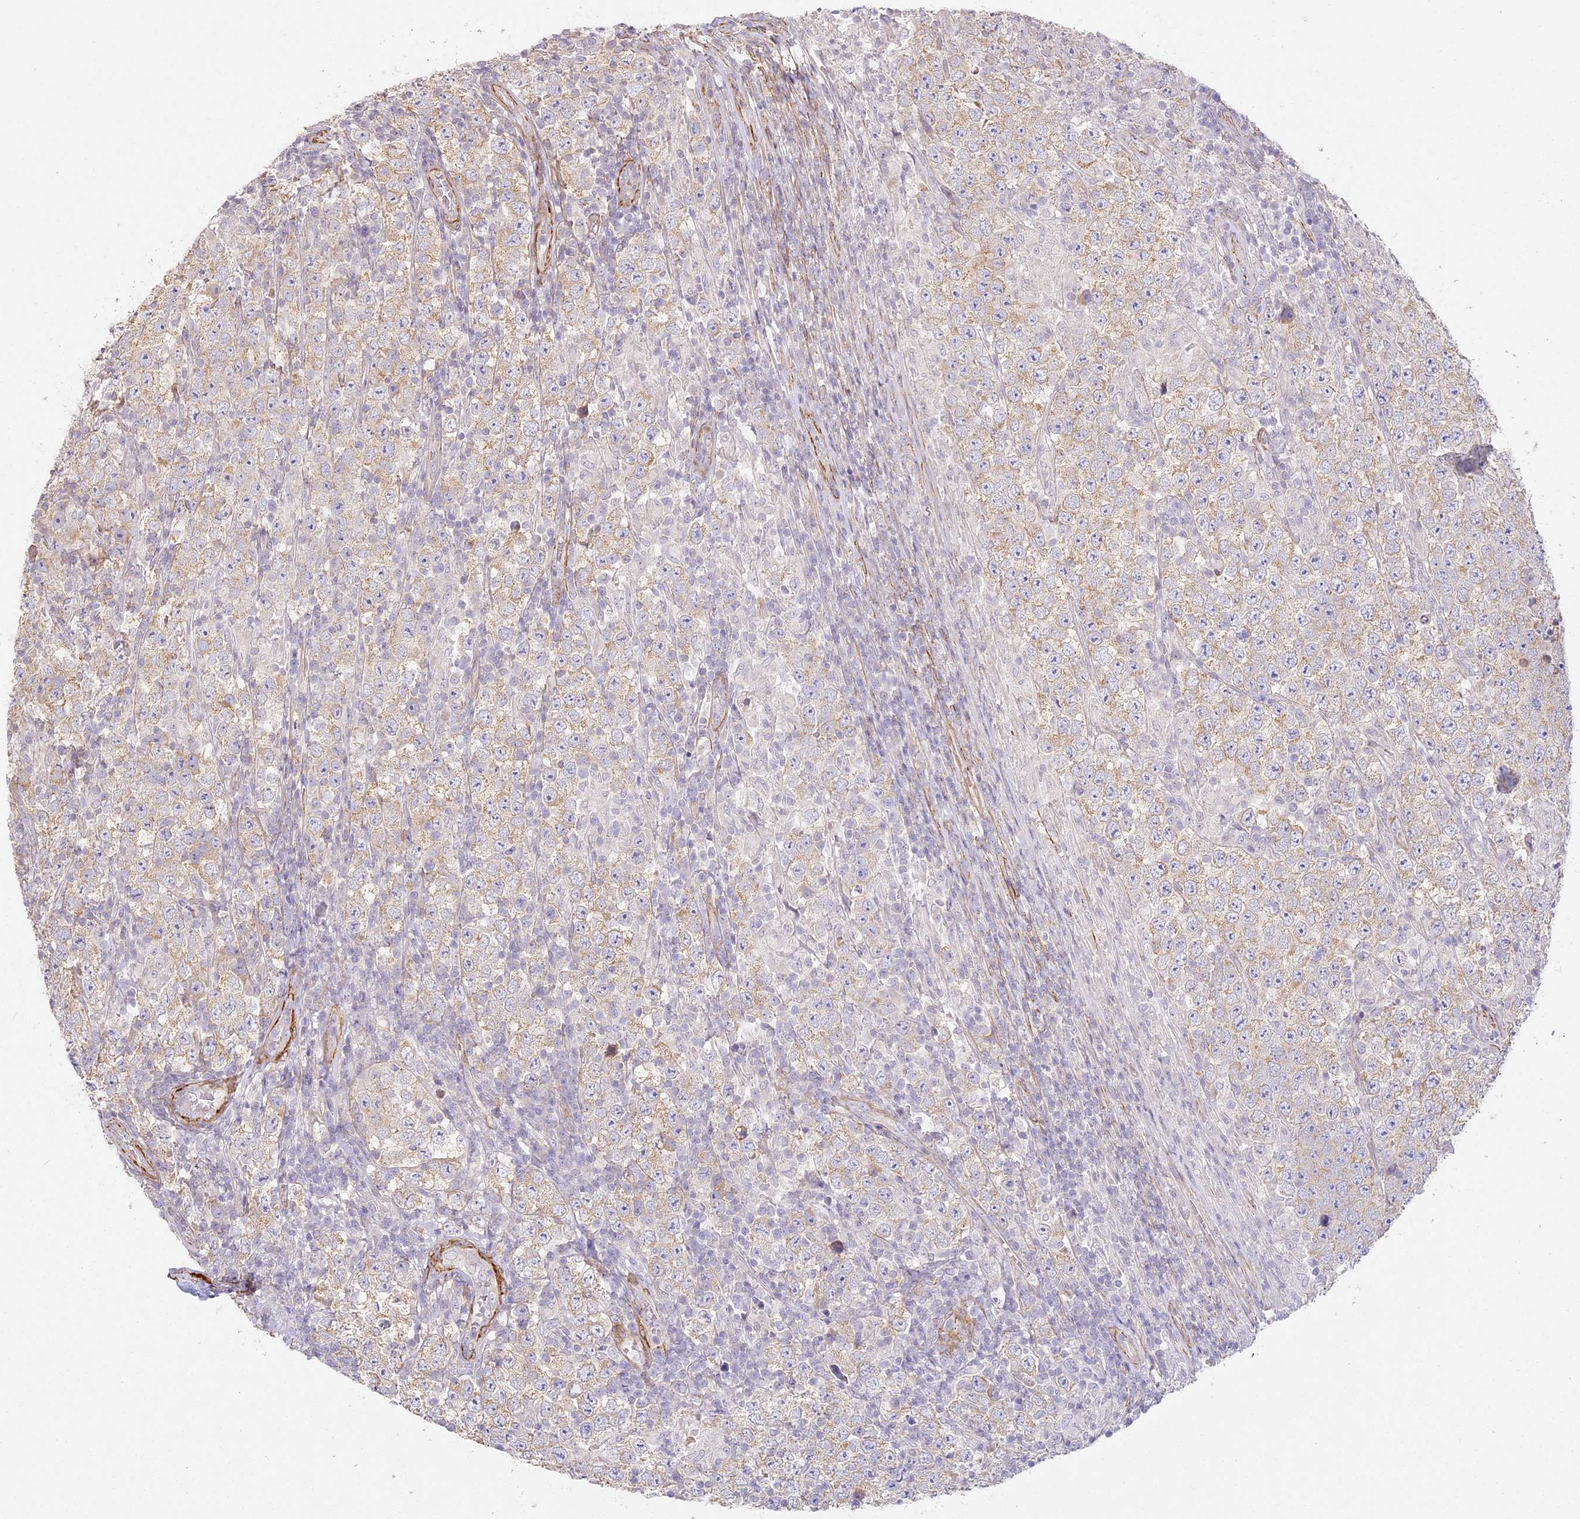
{"staining": {"intensity": "weak", "quantity": ">75%", "location": "cytoplasmic/membranous"}, "tissue": "testis cancer", "cell_type": "Tumor cells", "image_type": "cancer", "snomed": [{"axis": "morphology", "description": "Normal tissue, NOS"}, {"axis": "morphology", "description": "Urothelial carcinoma, High grade"}, {"axis": "morphology", "description": "Seminoma, NOS"}, {"axis": "morphology", "description": "Carcinoma, Embryonal, NOS"}, {"axis": "topography", "description": "Urinary bladder"}, {"axis": "topography", "description": "Testis"}], "caption": "Human testis cancer (embryonal carcinoma) stained with a protein marker reveals weak staining in tumor cells.", "gene": "MED28", "patient": {"sex": "male", "age": 41}}